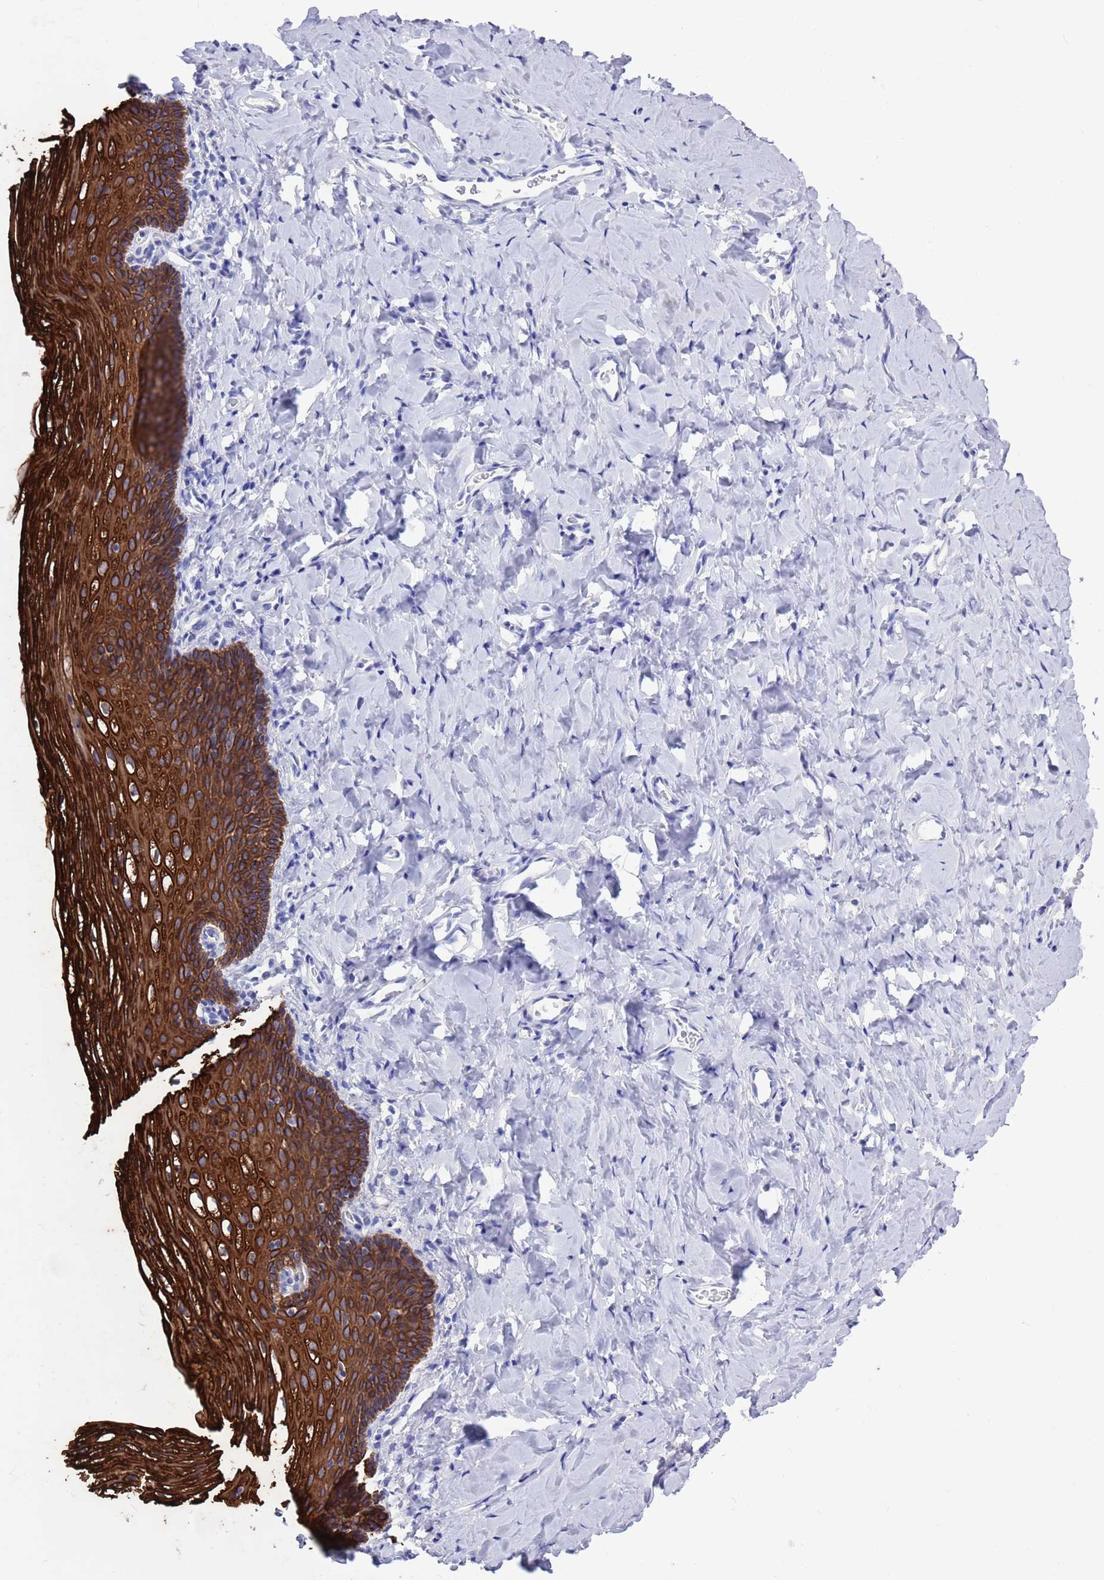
{"staining": {"intensity": "strong", "quantity": ">75%", "location": "cytoplasmic/membranous"}, "tissue": "vagina", "cell_type": "Squamous epithelial cells", "image_type": "normal", "snomed": [{"axis": "morphology", "description": "Normal tissue, NOS"}, {"axis": "topography", "description": "Vagina"}], "caption": "Human vagina stained with a brown dye displays strong cytoplasmic/membranous positive positivity in approximately >75% of squamous epithelial cells.", "gene": "MTMR2", "patient": {"sex": "female", "age": 60}}